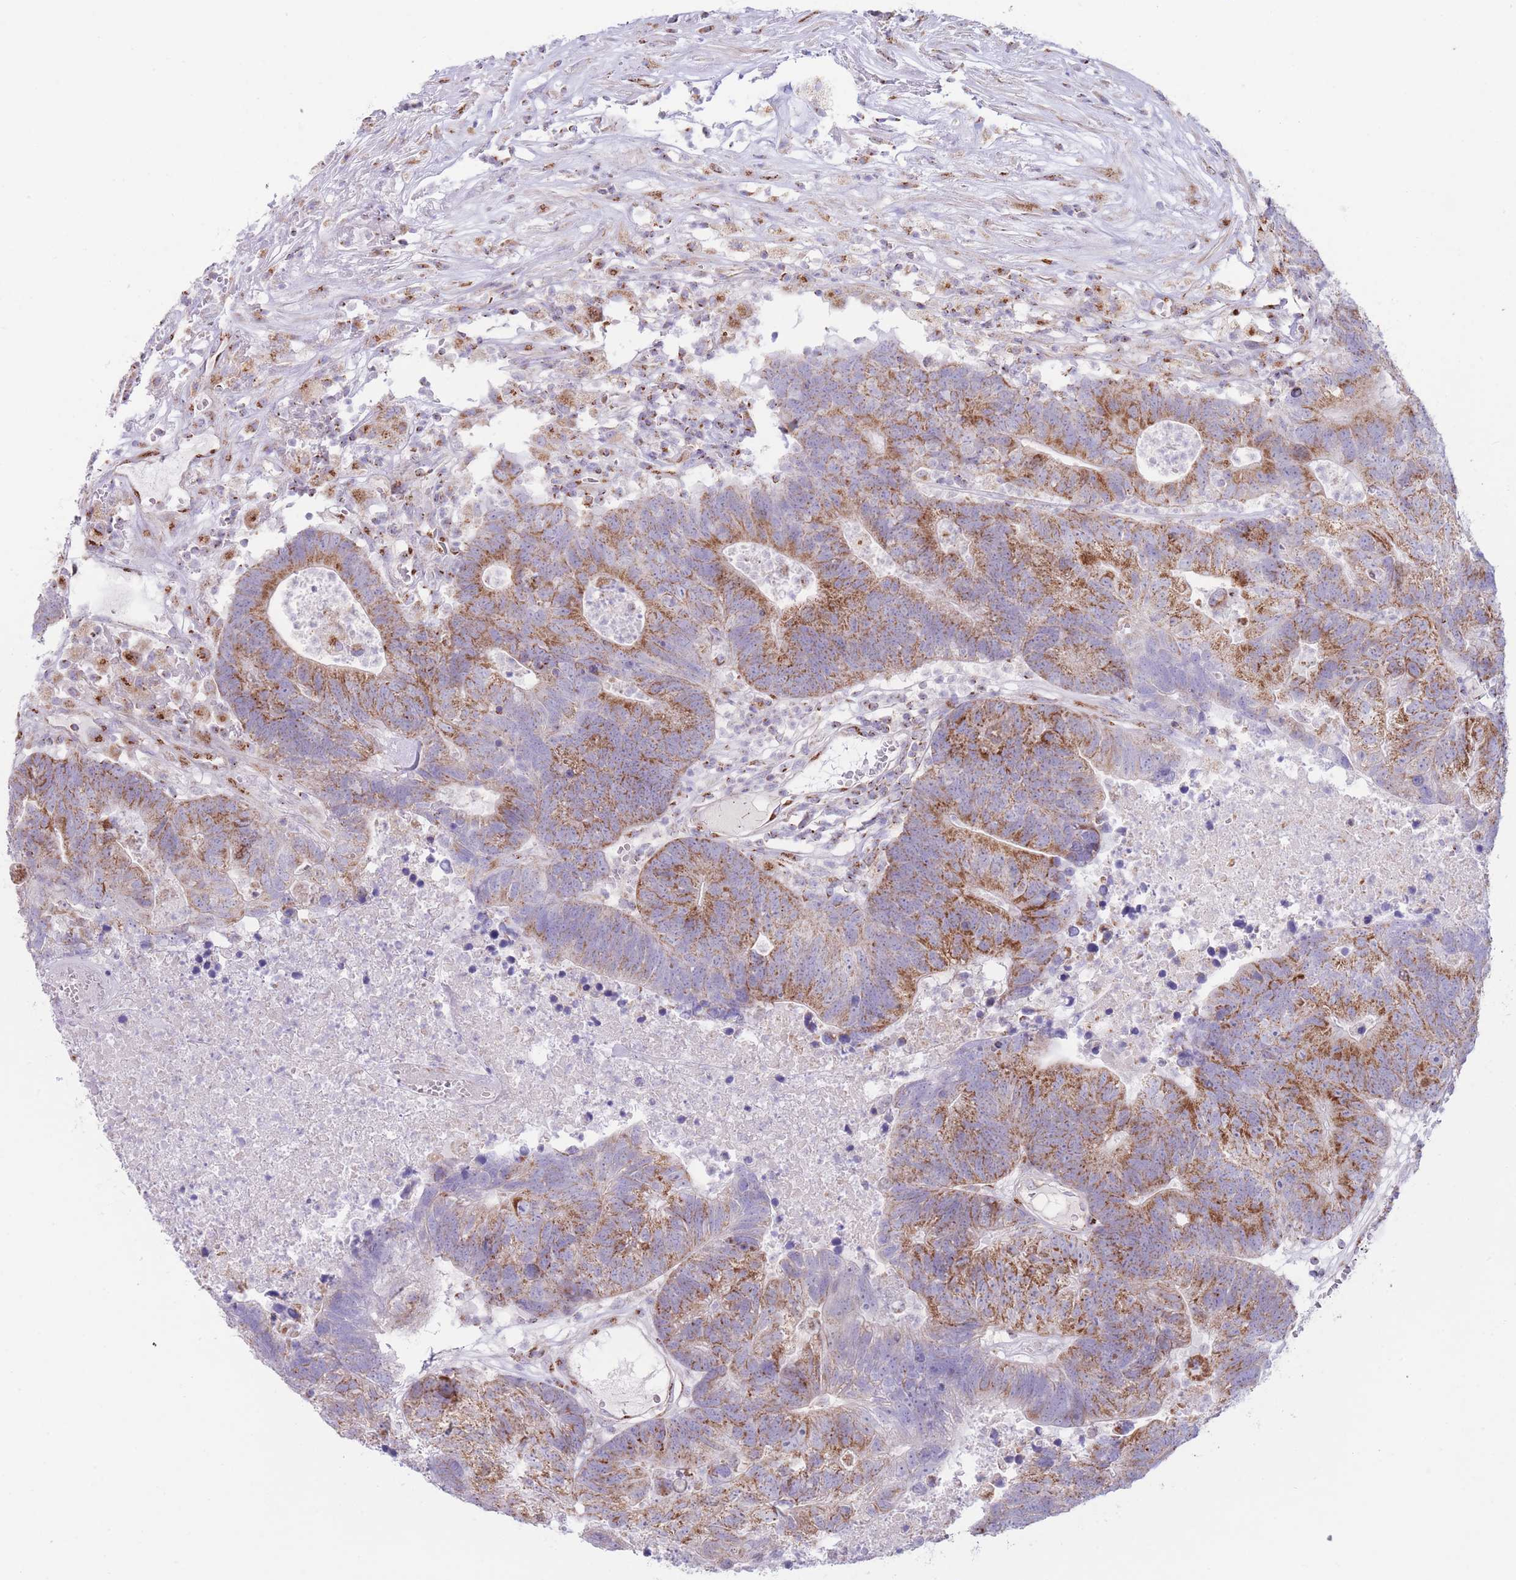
{"staining": {"intensity": "moderate", "quantity": ">75%", "location": "cytoplasmic/membranous"}, "tissue": "colorectal cancer", "cell_type": "Tumor cells", "image_type": "cancer", "snomed": [{"axis": "morphology", "description": "Adenocarcinoma, NOS"}, {"axis": "topography", "description": "Colon"}], "caption": "Immunohistochemical staining of human colorectal cancer exhibits moderate cytoplasmic/membranous protein expression in approximately >75% of tumor cells.", "gene": "MPND", "patient": {"sex": "female", "age": 48}}